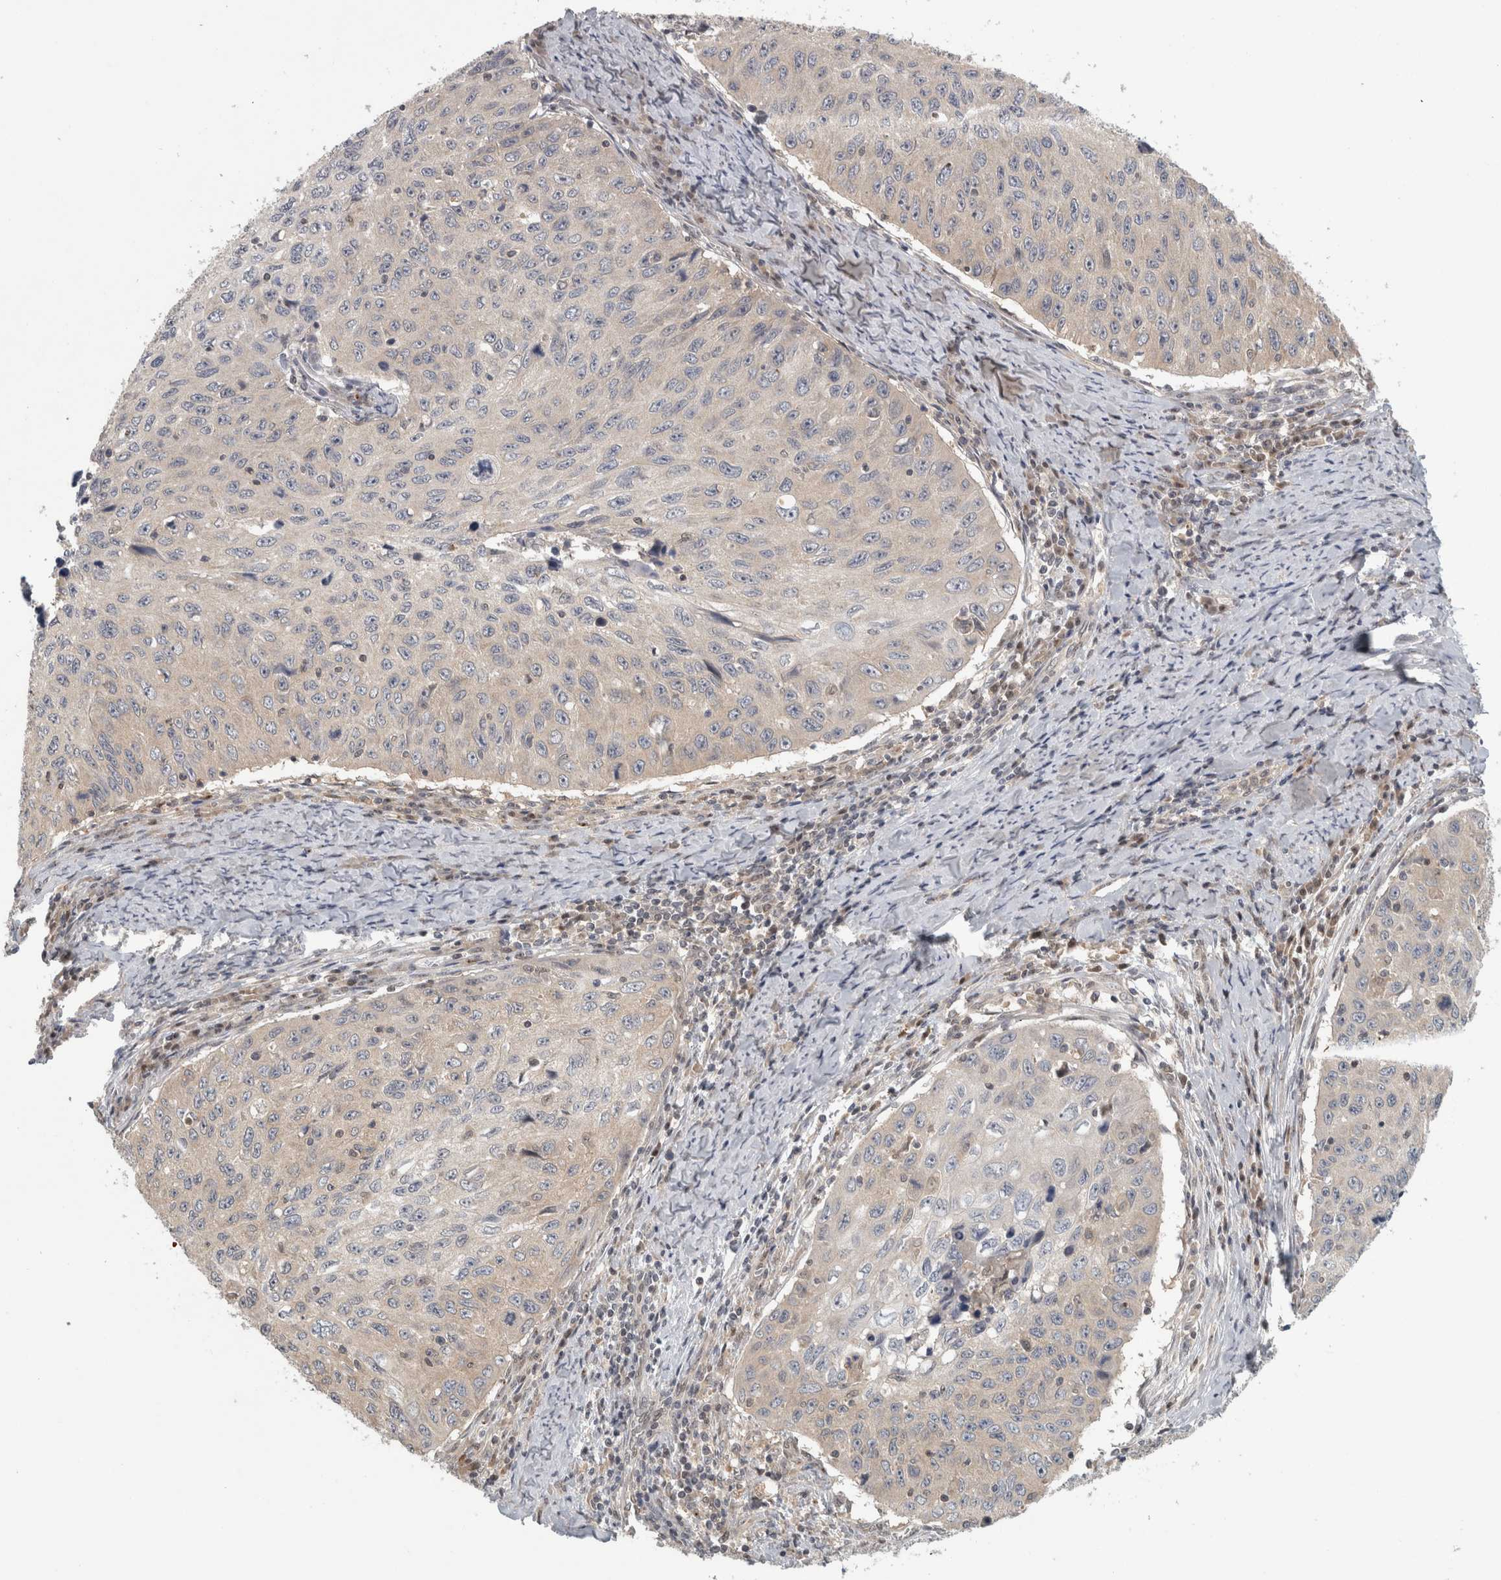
{"staining": {"intensity": "negative", "quantity": "none", "location": "none"}, "tissue": "cervical cancer", "cell_type": "Tumor cells", "image_type": "cancer", "snomed": [{"axis": "morphology", "description": "Squamous cell carcinoma, NOS"}, {"axis": "topography", "description": "Cervix"}], "caption": "There is no significant staining in tumor cells of squamous cell carcinoma (cervical).", "gene": "PIGP", "patient": {"sex": "female", "age": 53}}